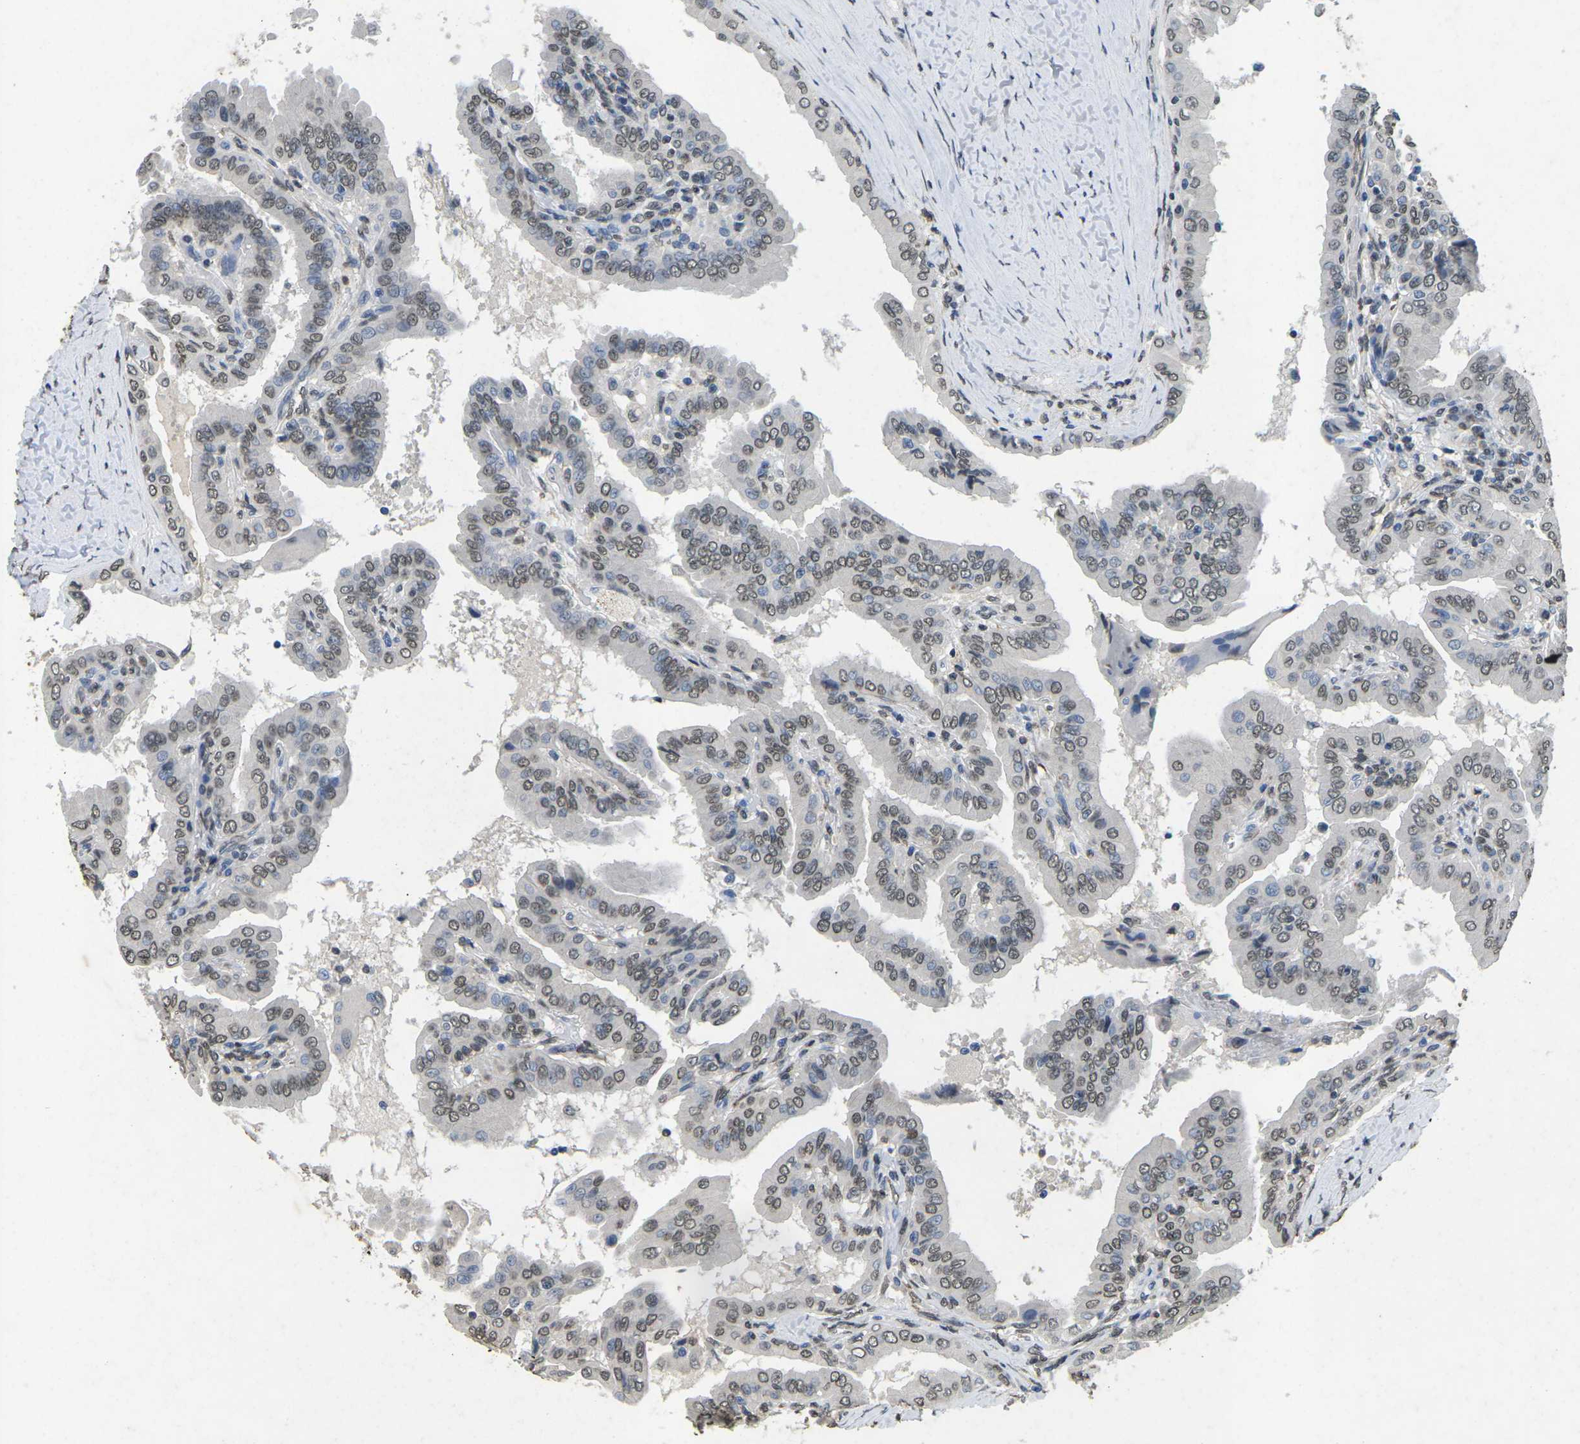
{"staining": {"intensity": "weak", "quantity": "25%-75%", "location": "nuclear"}, "tissue": "thyroid cancer", "cell_type": "Tumor cells", "image_type": "cancer", "snomed": [{"axis": "morphology", "description": "Papillary adenocarcinoma, NOS"}, {"axis": "topography", "description": "Thyroid gland"}], "caption": "Approximately 25%-75% of tumor cells in thyroid papillary adenocarcinoma display weak nuclear protein staining as visualized by brown immunohistochemical staining.", "gene": "SCNN1B", "patient": {"sex": "male", "age": 33}}